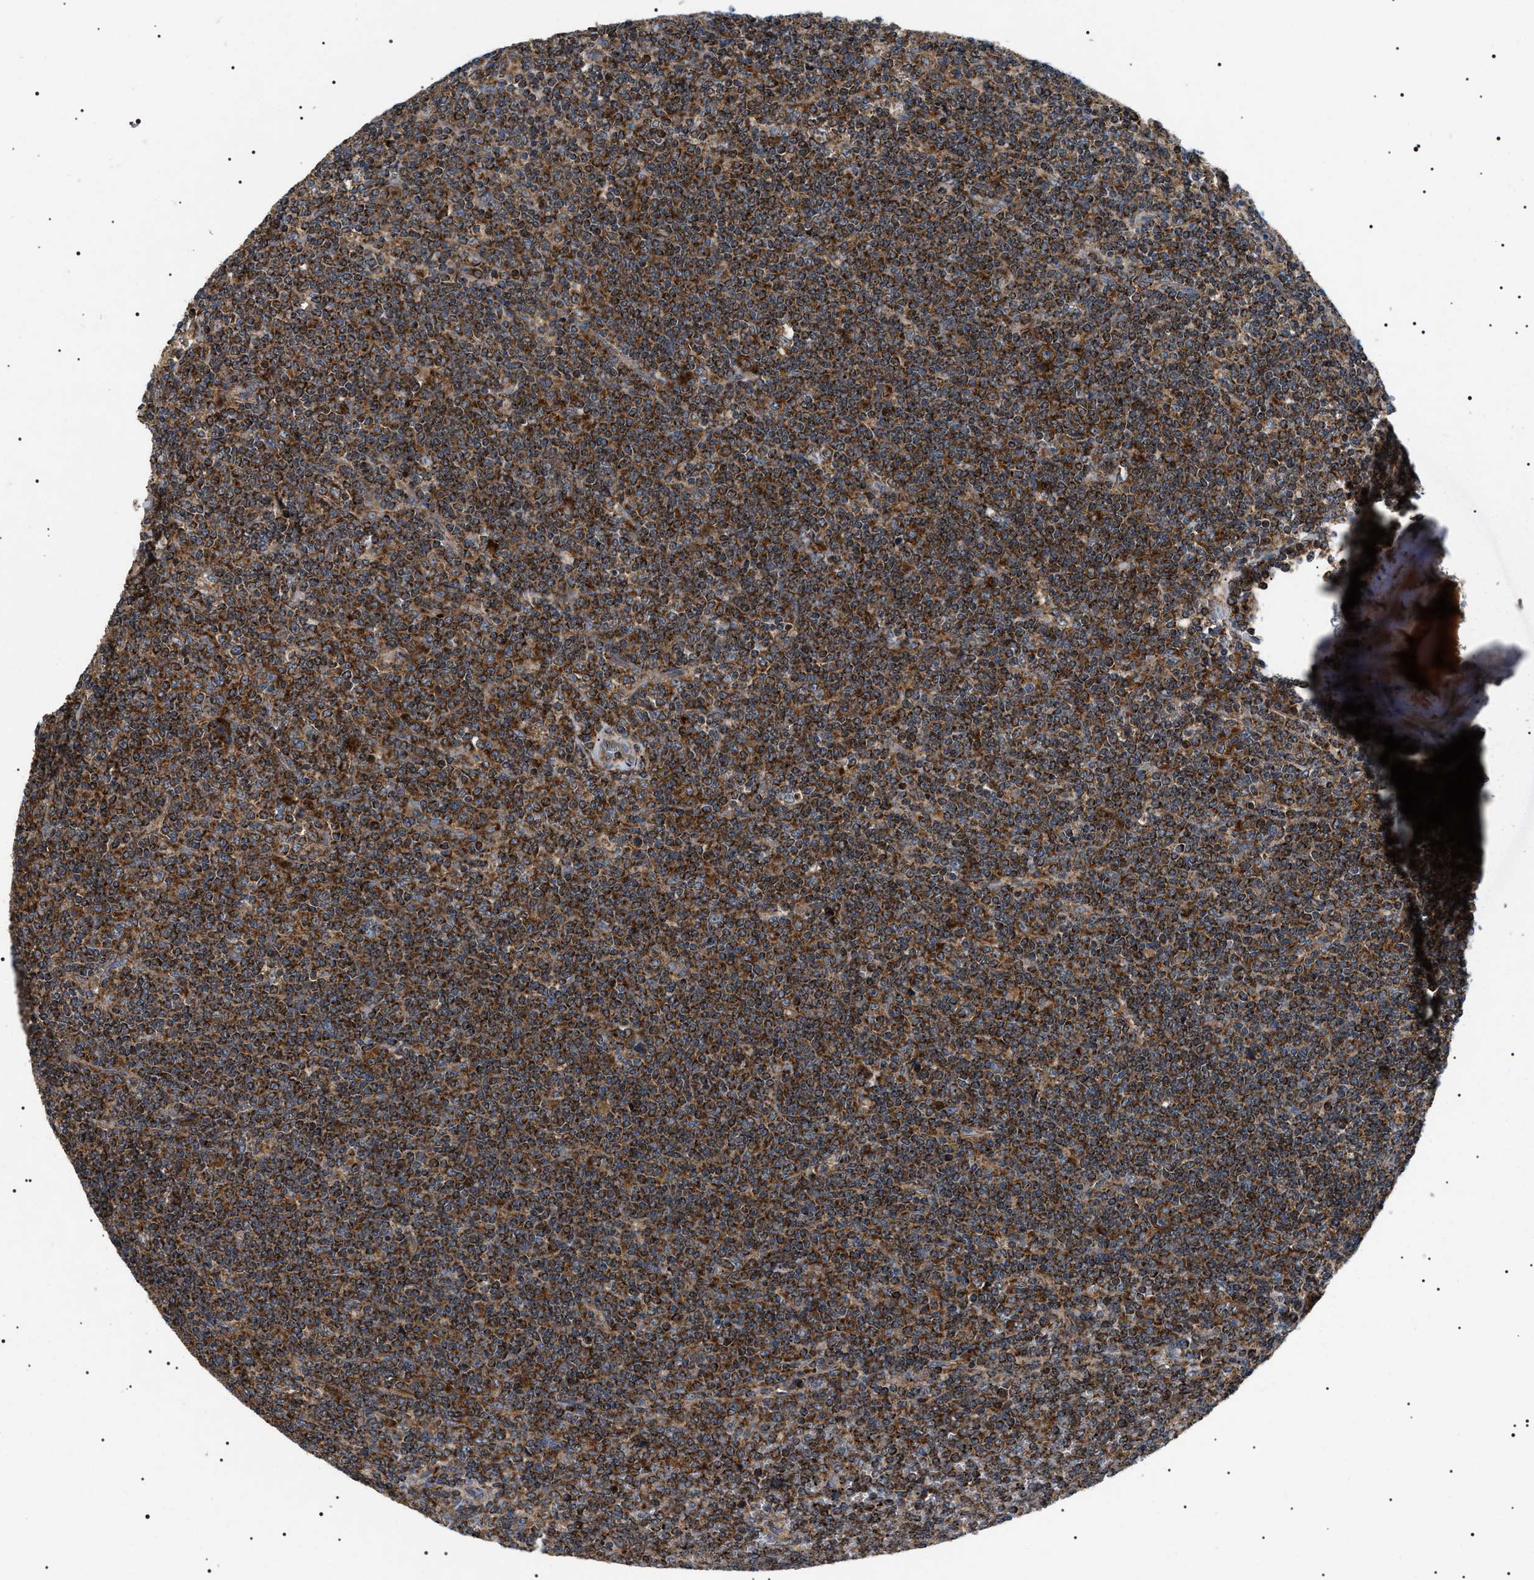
{"staining": {"intensity": "strong", "quantity": ">75%", "location": "cytoplasmic/membranous"}, "tissue": "lymphoma", "cell_type": "Tumor cells", "image_type": "cancer", "snomed": [{"axis": "morphology", "description": "Malignant lymphoma, non-Hodgkin's type, Low grade"}, {"axis": "topography", "description": "Spleen"}], "caption": "The immunohistochemical stain labels strong cytoplasmic/membranous positivity in tumor cells of lymphoma tissue.", "gene": "OXSM", "patient": {"sex": "female", "age": 19}}